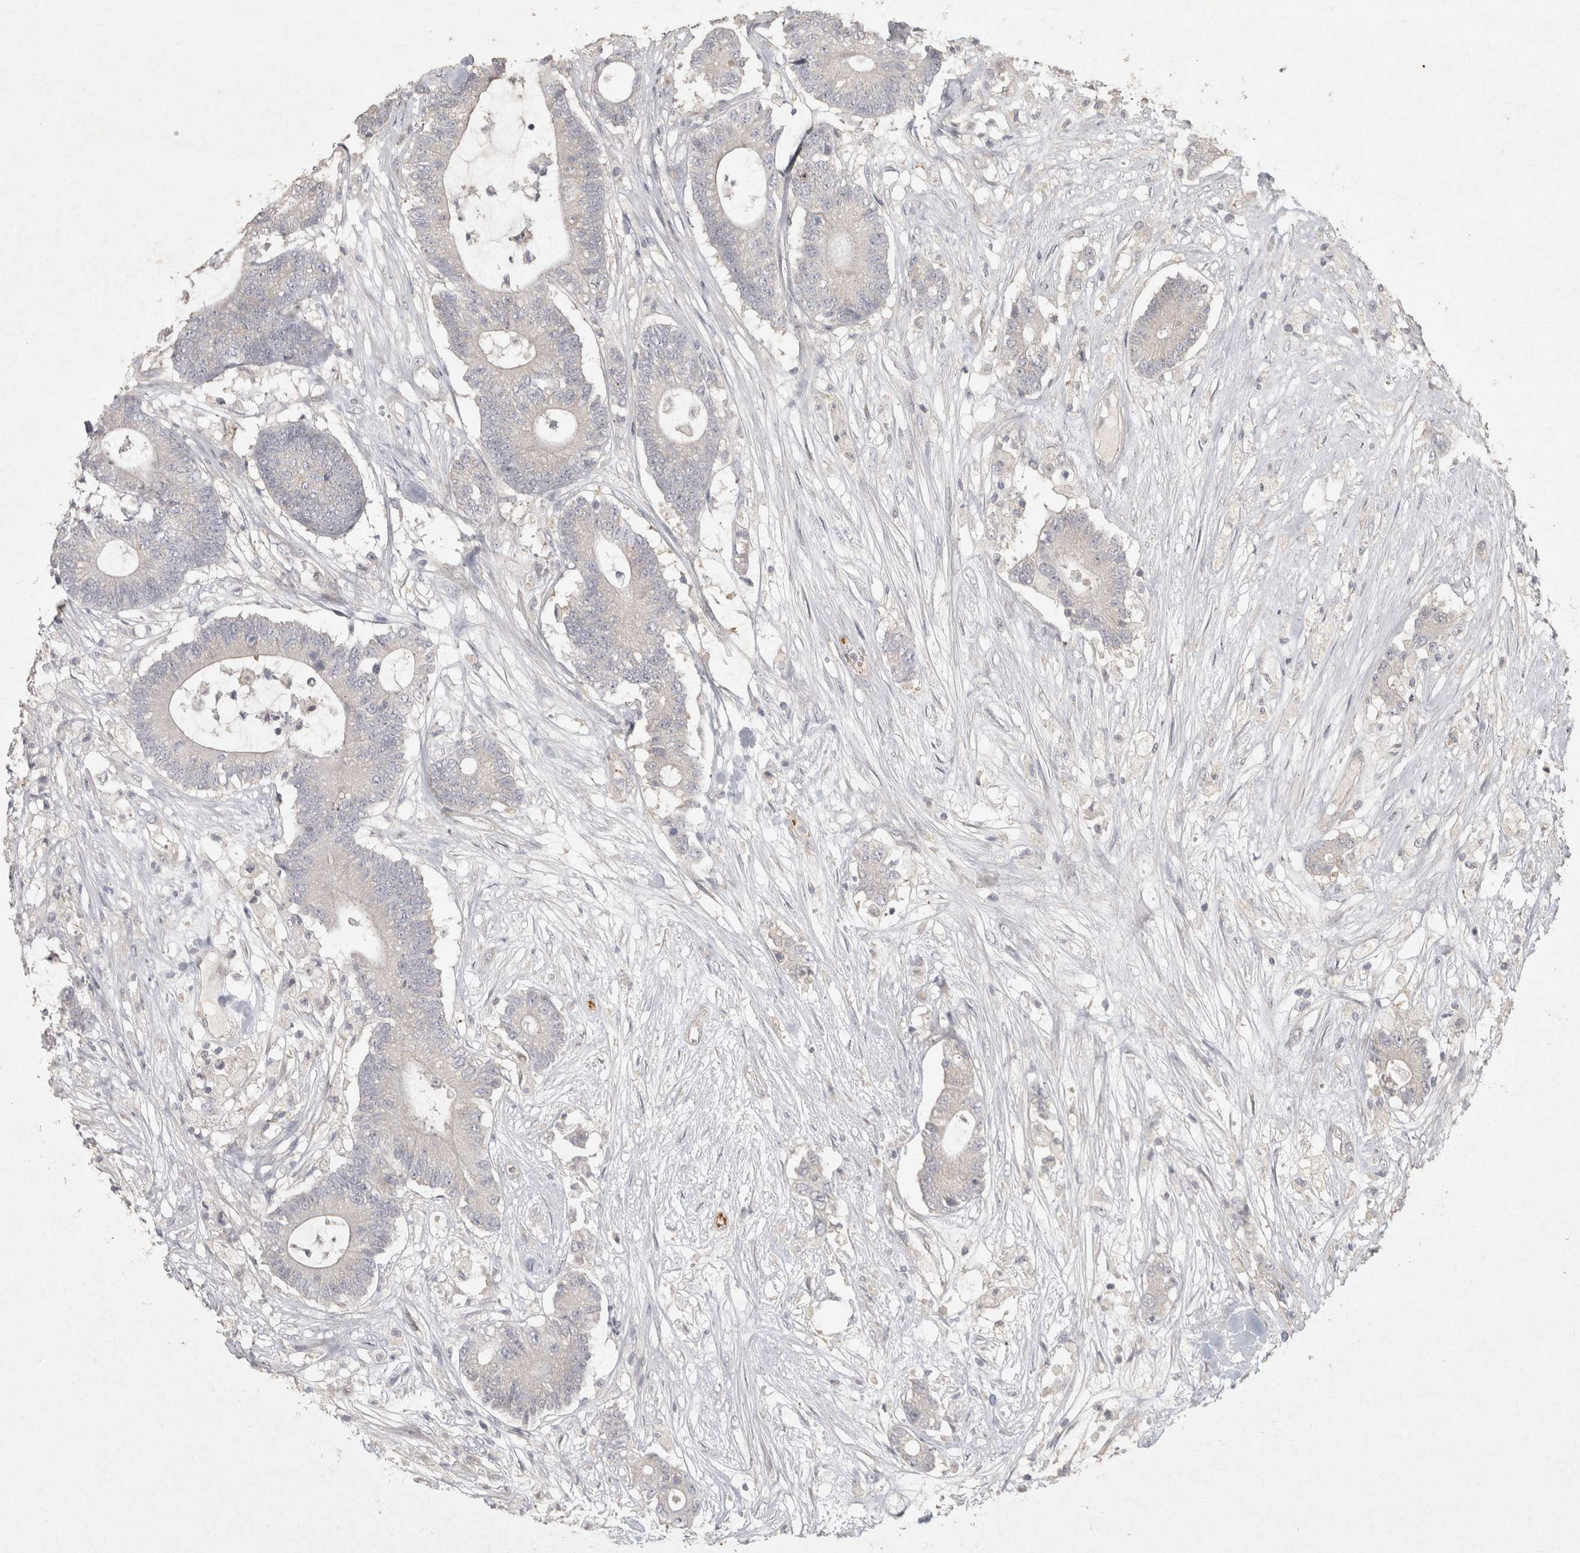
{"staining": {"intensity": "negative", "quantity": "none", "location": "none"}, "tissue": "colorectal cancer", "cell_type": "Tumor cells", "image_type": "cancer", "snomed": [{"axis": "morphology", "description": "Adenocarcinoma, NOS"}, {"axis": "topography", "description": "Colon"}], "caption": "IHC histopathology image of colorectal adenocarcinoma stained for a protein (brown), which reveals no positivity in tumor cells.", "gene": "OSTN", "patient": {"sex": "female", "age": 84}}